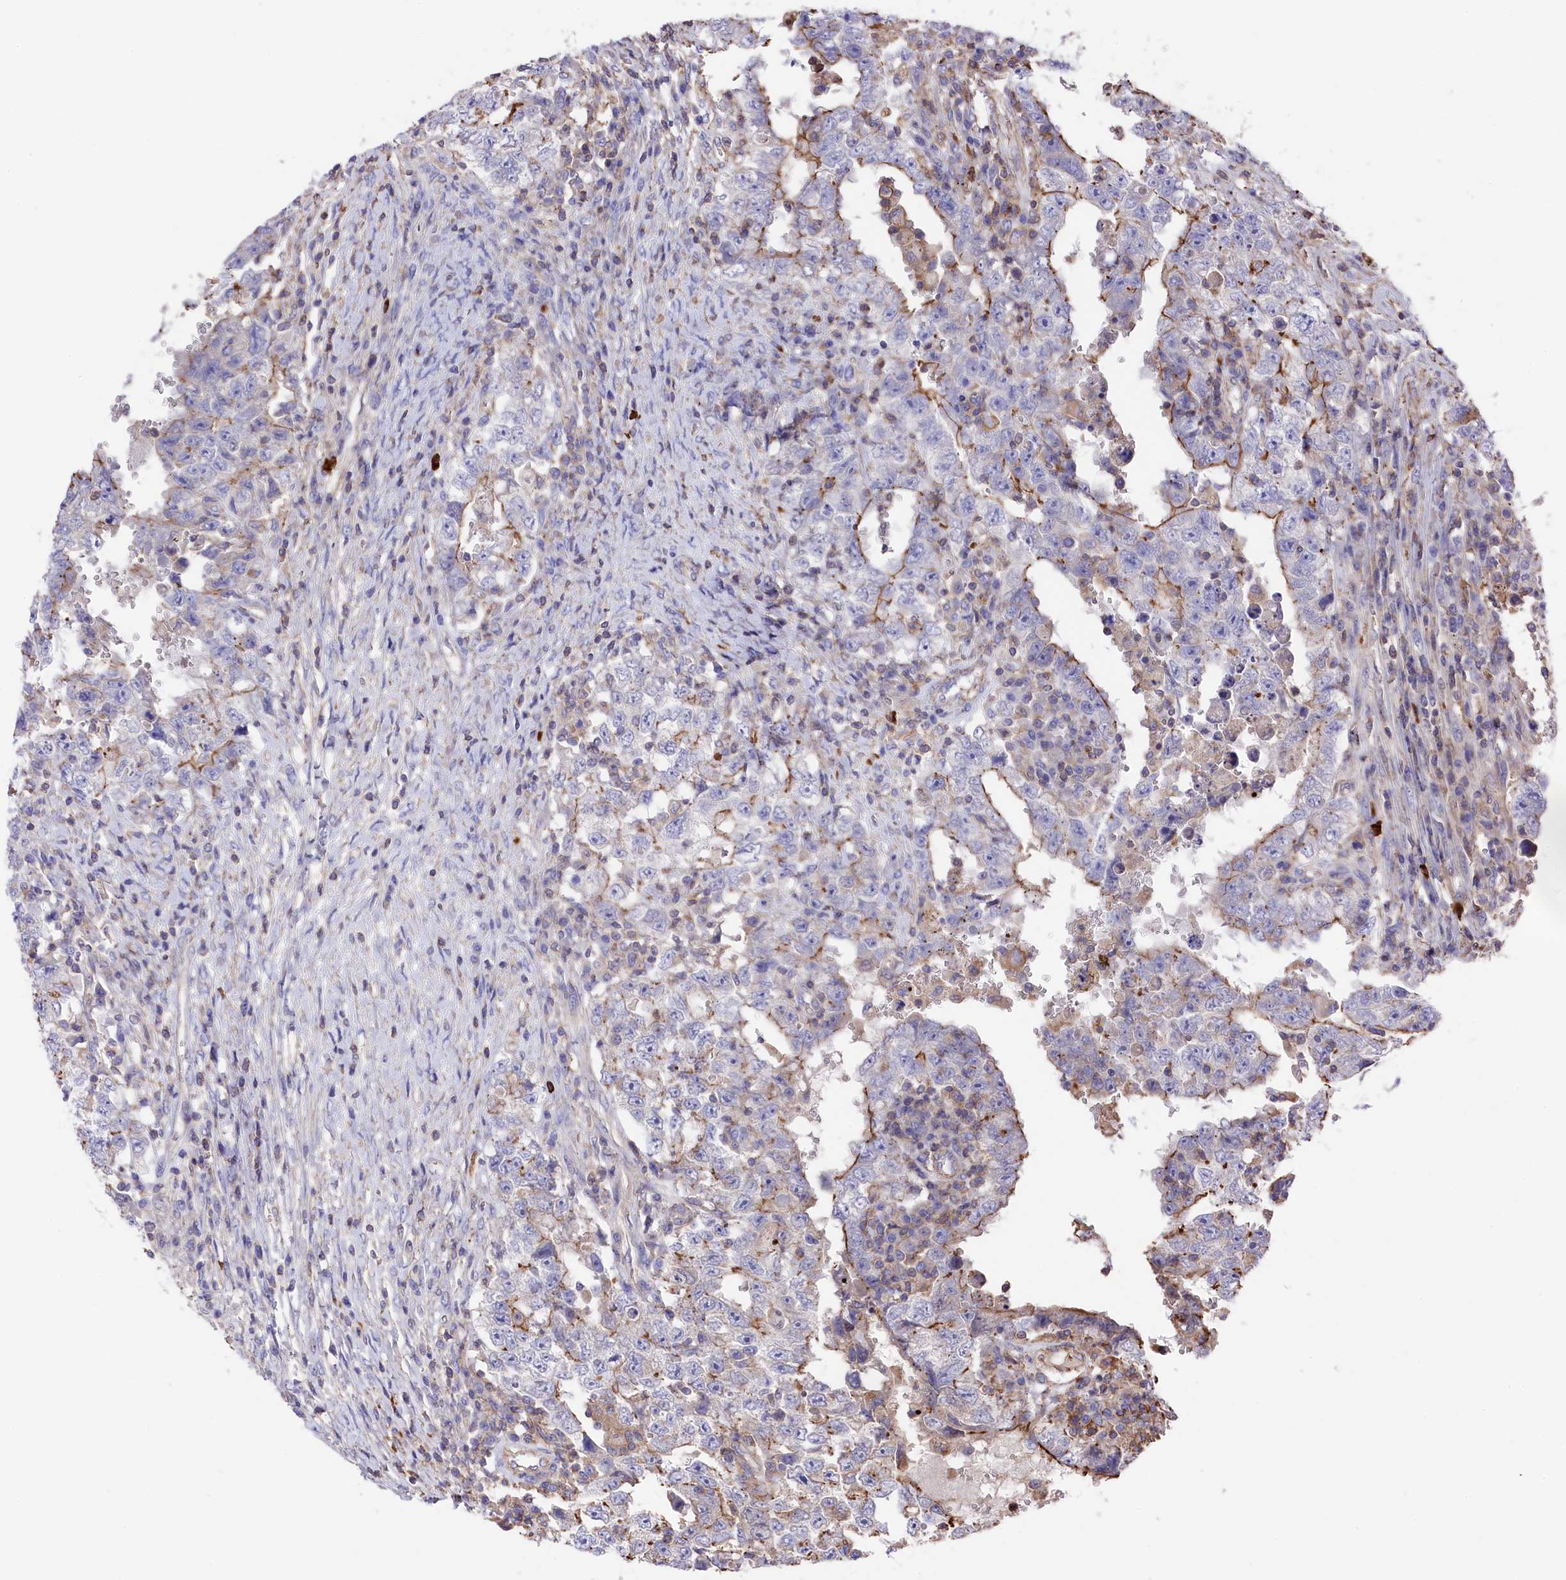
{"staining": {"intensity": "weak", "quantity": "<25%", "location": "cytoplasmic/membranous"}, "tissue": "testis cancer", "cell_type": "Tumor cells", "image_type": "cancer", "snomed": [{"axis": "morphology", "description": "Carcinoma, Embryonal, NOS"}, {"axis": "topography", "description": "Testis"}], "caption": "This is a micrograph of immunohistochemistry (IHC) staining of testis embryonal carcinoma, which shows no positivity in tumor cells.", "gene": "RAPSN", "patient": {"sex": "male", "age": 26}}